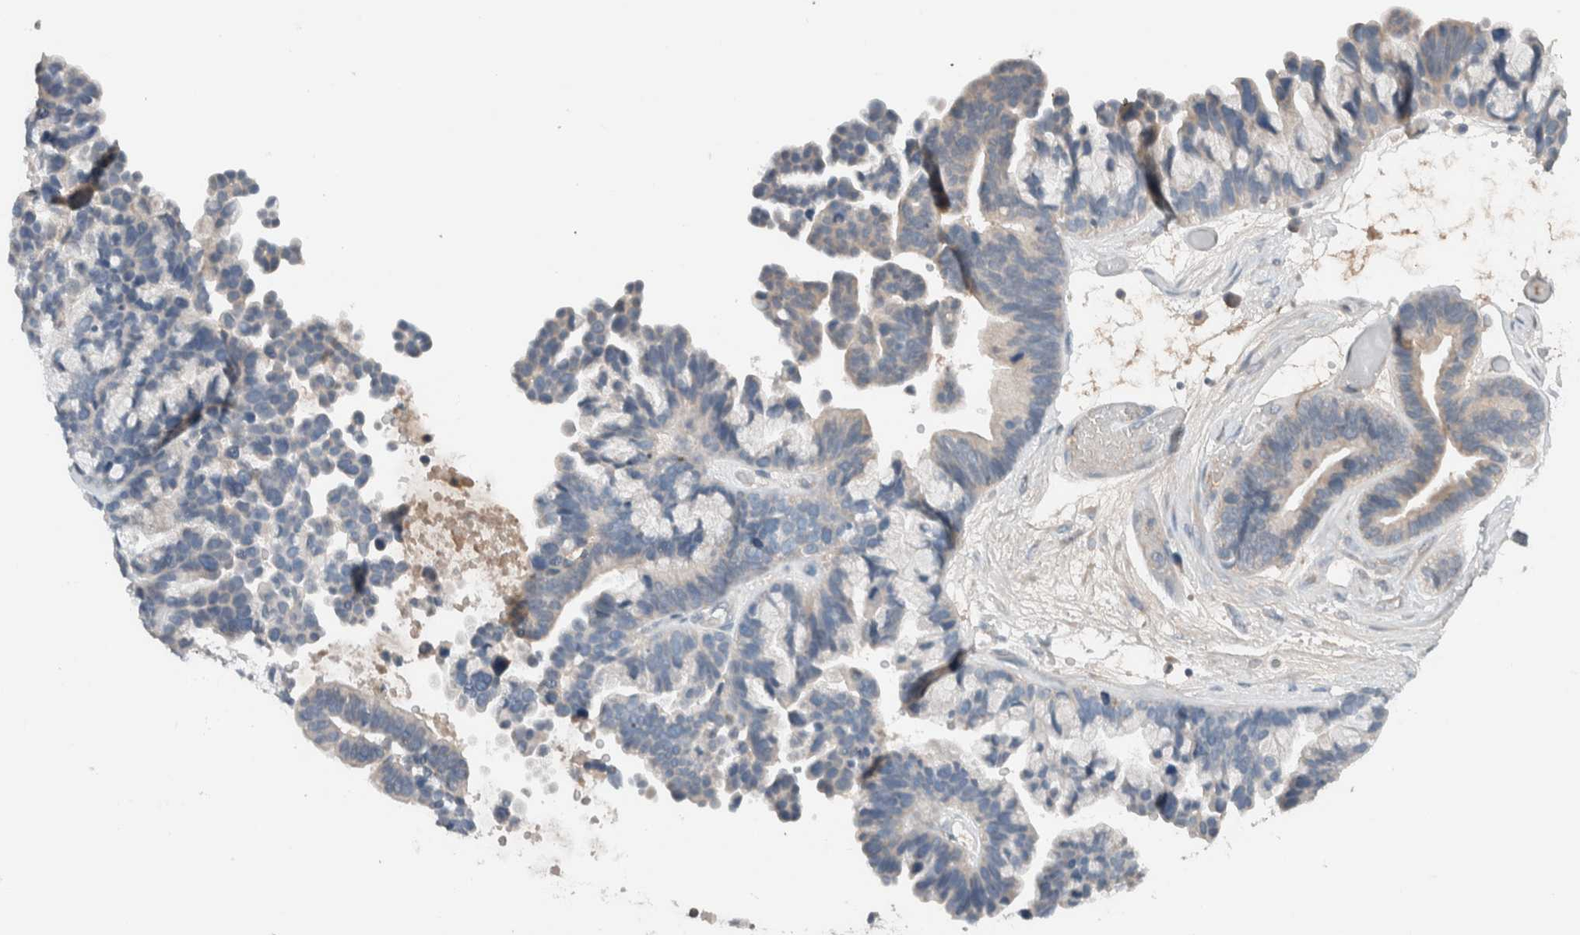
{"staining": {"intensity": "negative", "quantity": "none", "location": "none"}, "tissue": "ovarian cancer", "cell_type": "Tumor cells", "image_type": "cancer", "snomed": [{"axis": "morphology", "description": "Cystadenocarcinoma, serous, NOS"}, {"axis": "topography", "description": "Ovary"}], "caption": "There is no significant expression in tumor cells of serous cystadenocarcinoma (ovarian).", "gene": "UGCG", "patient": {"sex": "female", "age": 56}}